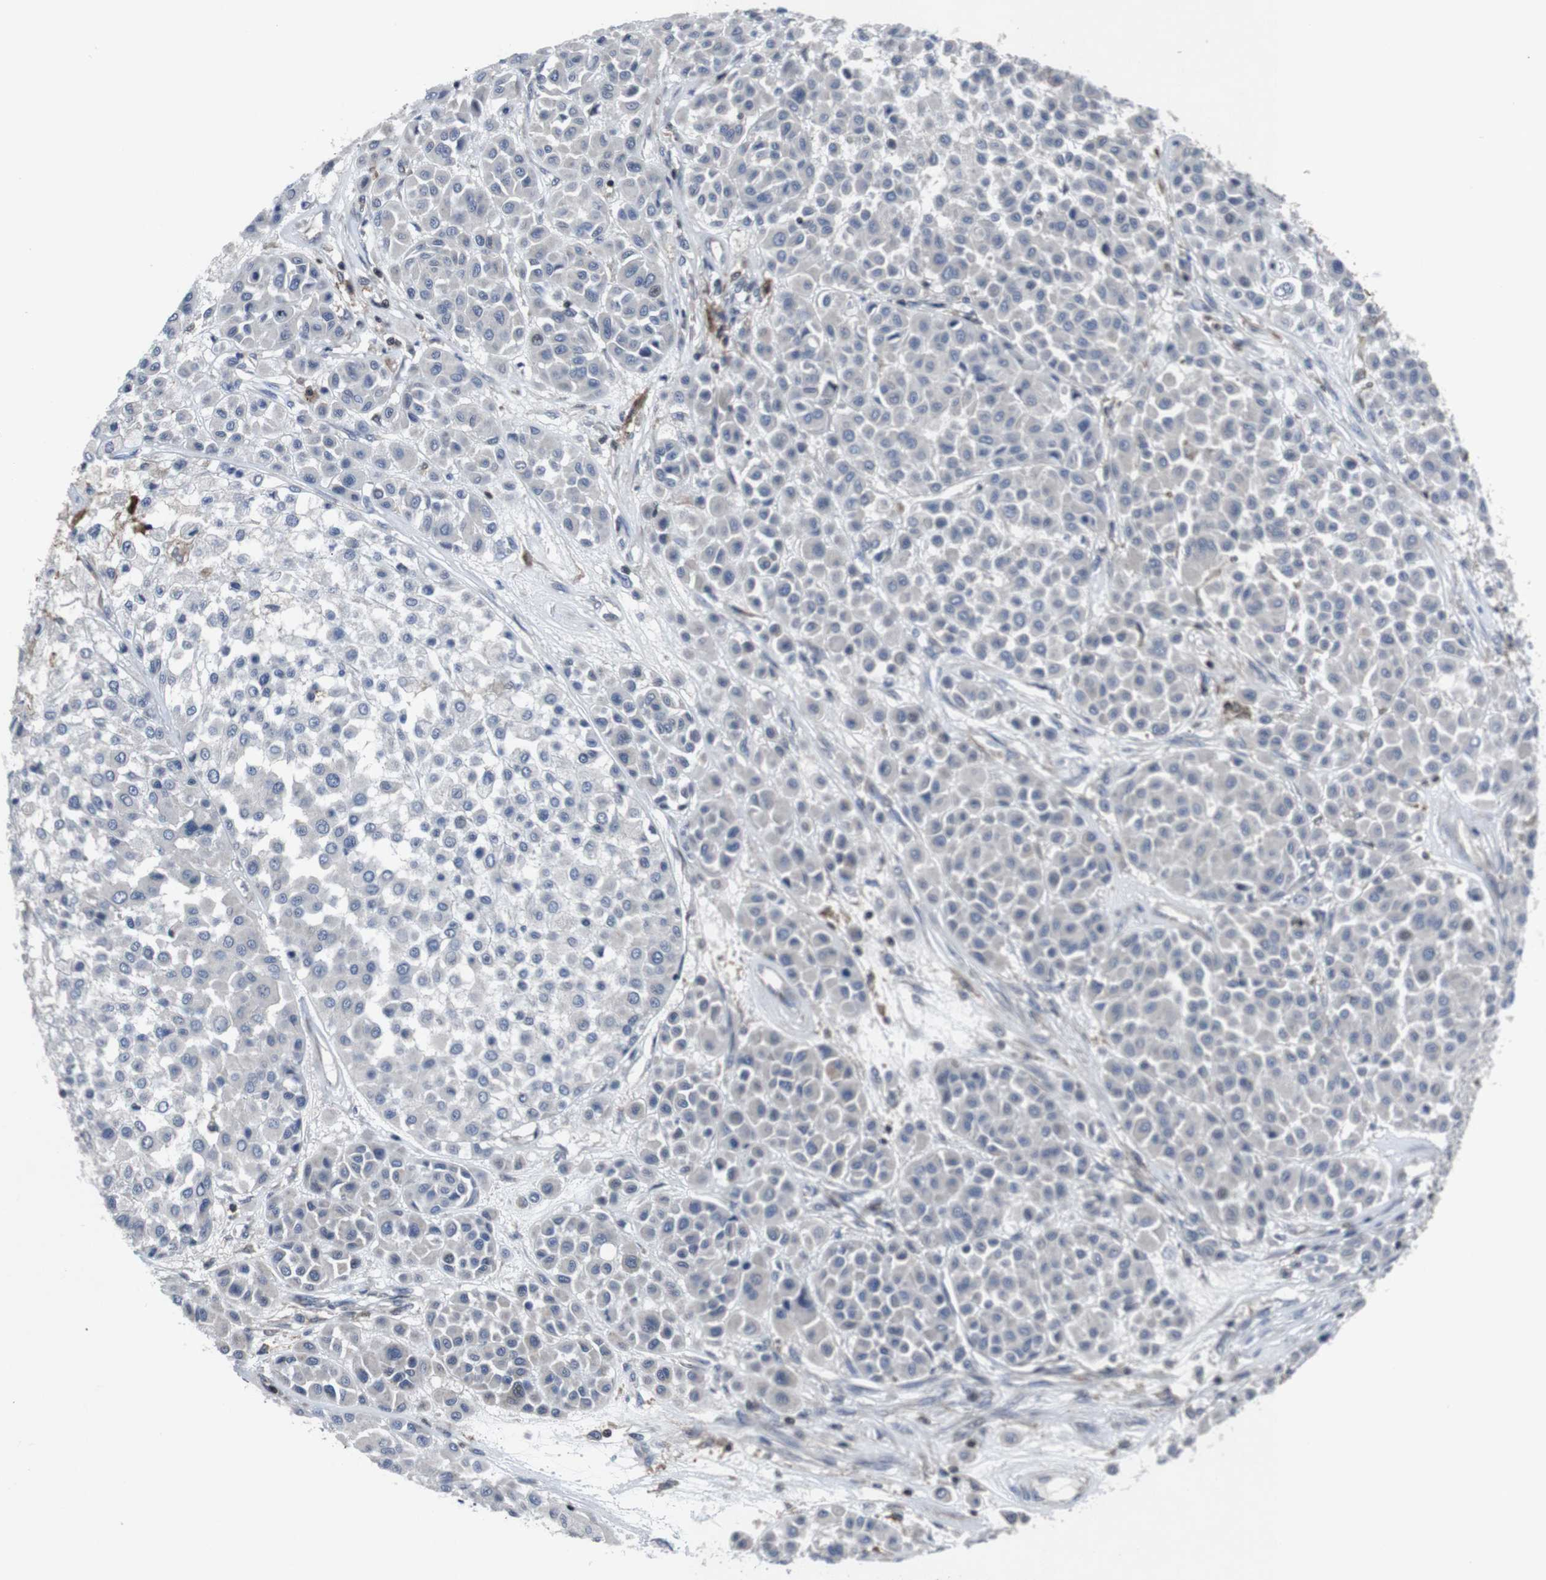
{"staining": {"intensity": "negative", "quantity": "none", "location": "none"}, "tissue": "melanoma", "cell_type": "Tumor cells", "image_type": "cancer", "snomed": [{"axis": "morphology", "description": "Malignant melanoma, Metastatic site"}, {"axis": "topography", "description": "Soft tissue"}], "caption": "IHC histopathology image of neoplastic tissue: melanoma stained with DAB demonstrates no significant protein expression in tumor cells. (Stains: DAB (3,3'-diaminobenzidine) immunohistochemistry (IHC) with hematoxylin counter stain, Microscopy: brightfield microscopy at high magnification).", "gene": "STAT4", "patient": {"sex": "male", "age": 41}}